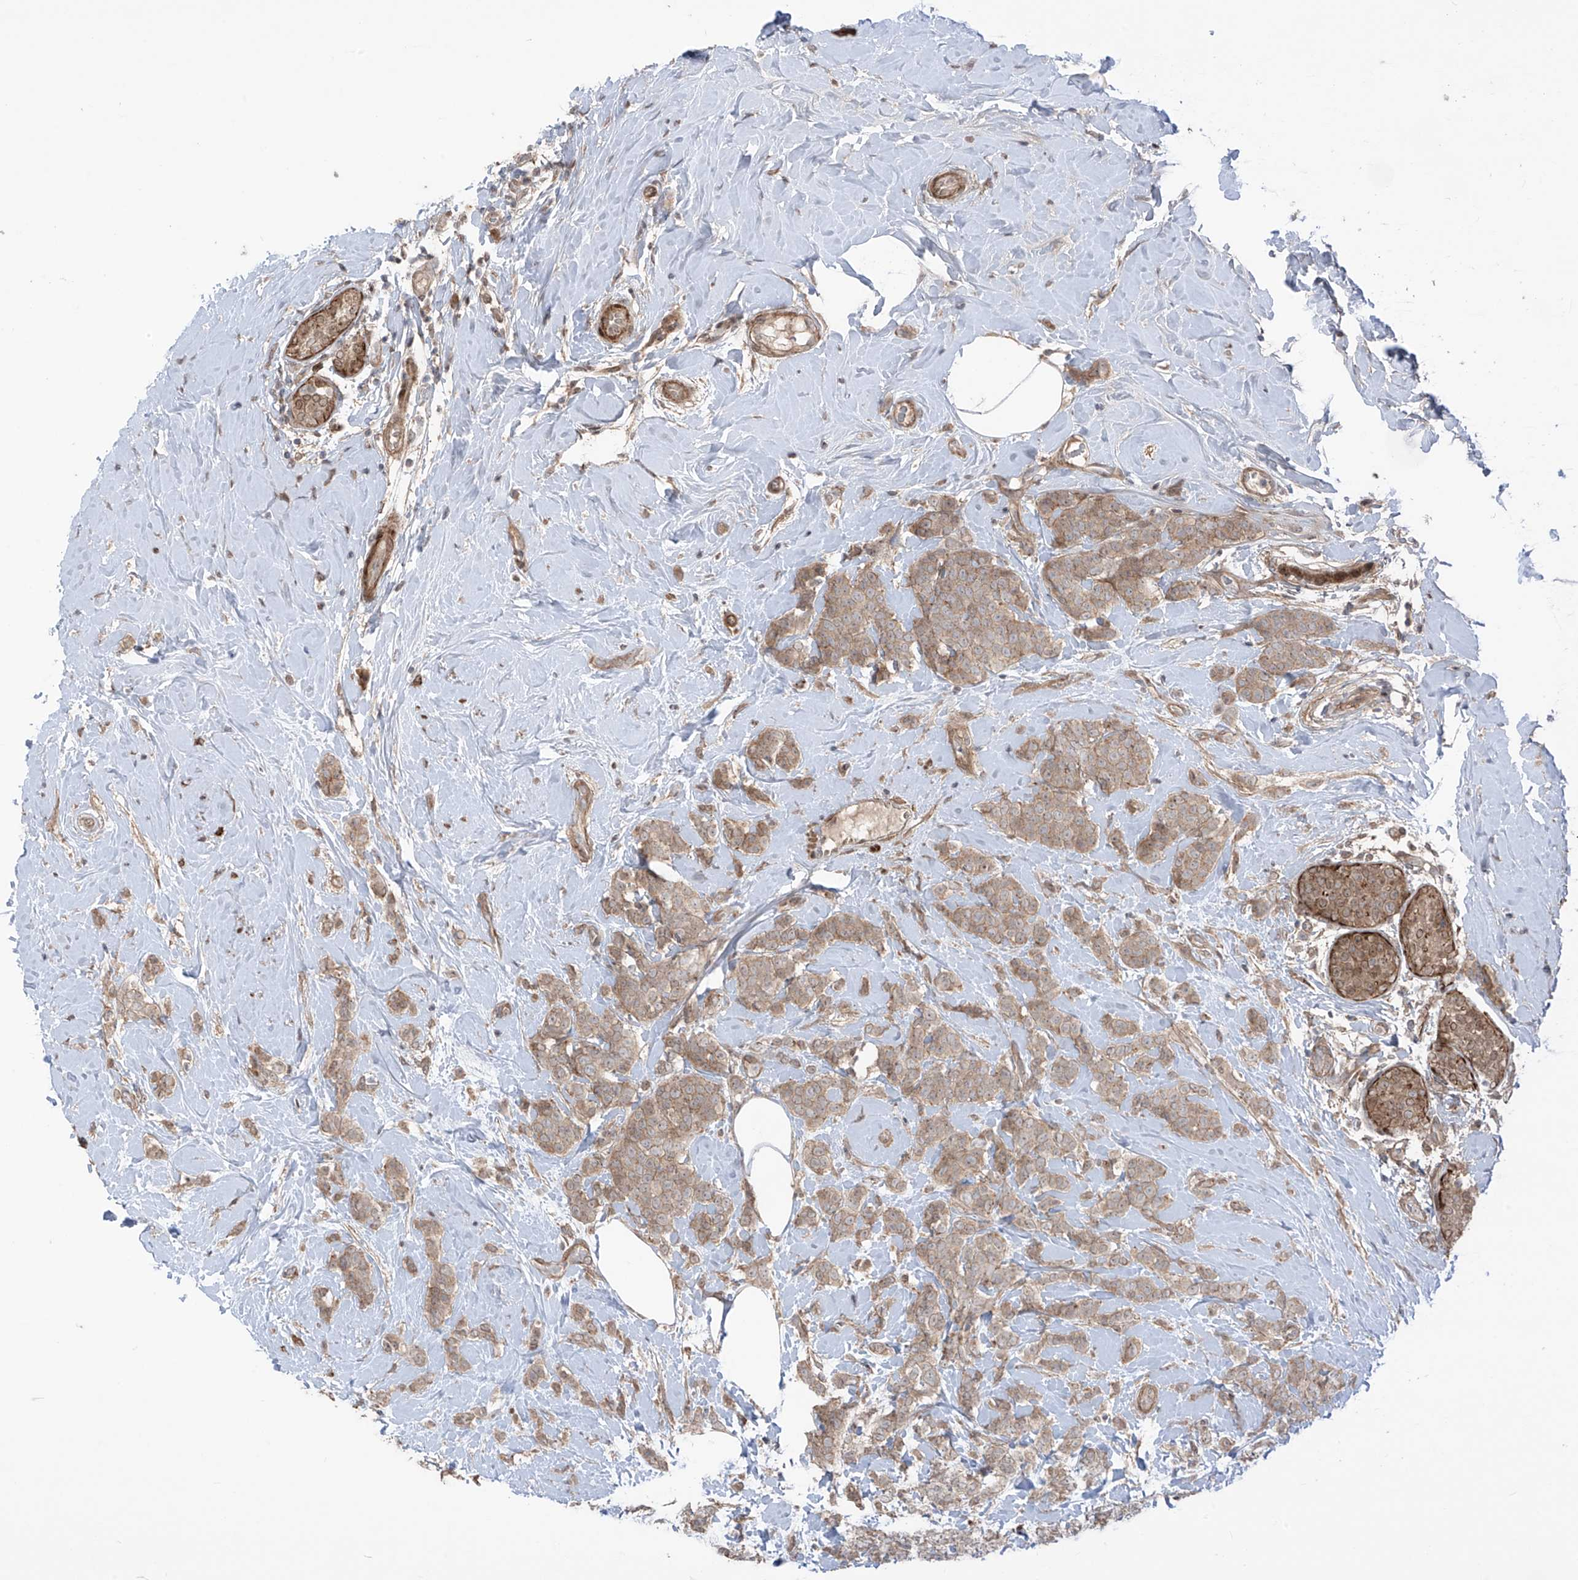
{"staining": {"intensity": "weak", "quantity": ">75%", "location": "cytoplasmic/membranous"}, "tissue": "breast cancer", "cell_type": "Tumor cells", "image_type": "cancer", "snomed": [{"axis": "morphology", "description": "Lobular carcinoma, in situ"}, {"axis": "morphology", "description": "Lobular carcinoma"}, {"axis": "topography", "description": "Breast"}], "caption": "This image displays IHC staining of breast lobular carcinoma, with low weak cytoplasmic/membranous positivity in approximately >75% of tumor cells.", "gene": "LRRC74A", "patient": {"sex": "female", "age": 41}}